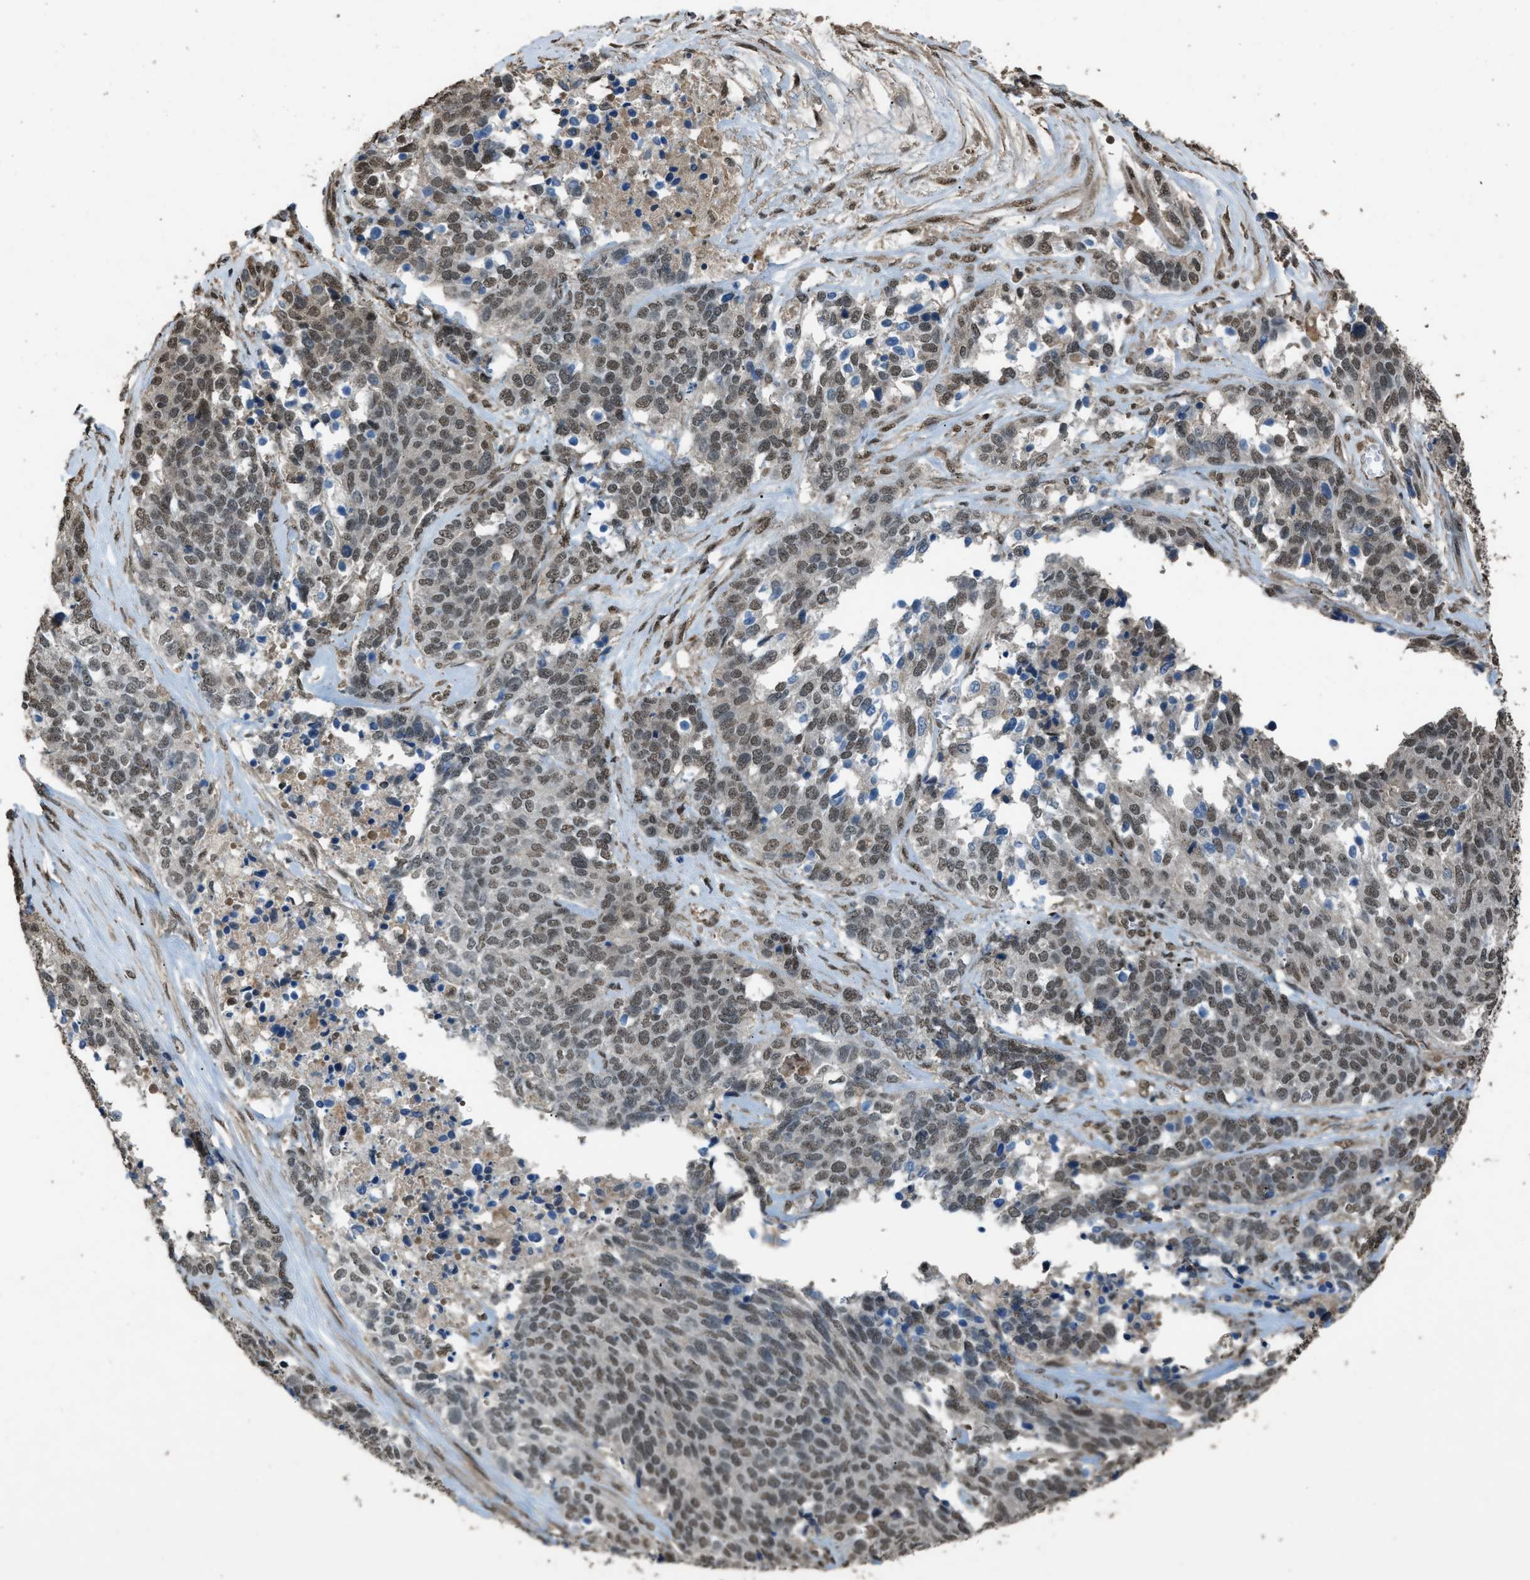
{"staining": {"intensity": "moderate", "quantity": ">75%", "location": "nuclear"}, "tissue": "ovarian cancer", "cell_type": "Tumor cells", "image_type": "cancer", "snomed": [{"axis": "morphology", "description": "Cystadenocarcinoma, serous, NOS"}, {"axis": "topography", "description": "Ovary"}], "caption": "Tumor cells demonstrate moderate nuclear staining in about >75% of cells in ovarian cancer (serous cystadenocarcinoma).", "gene": "SERTAD2", "patient": {"sex": "female", "age": 44}}